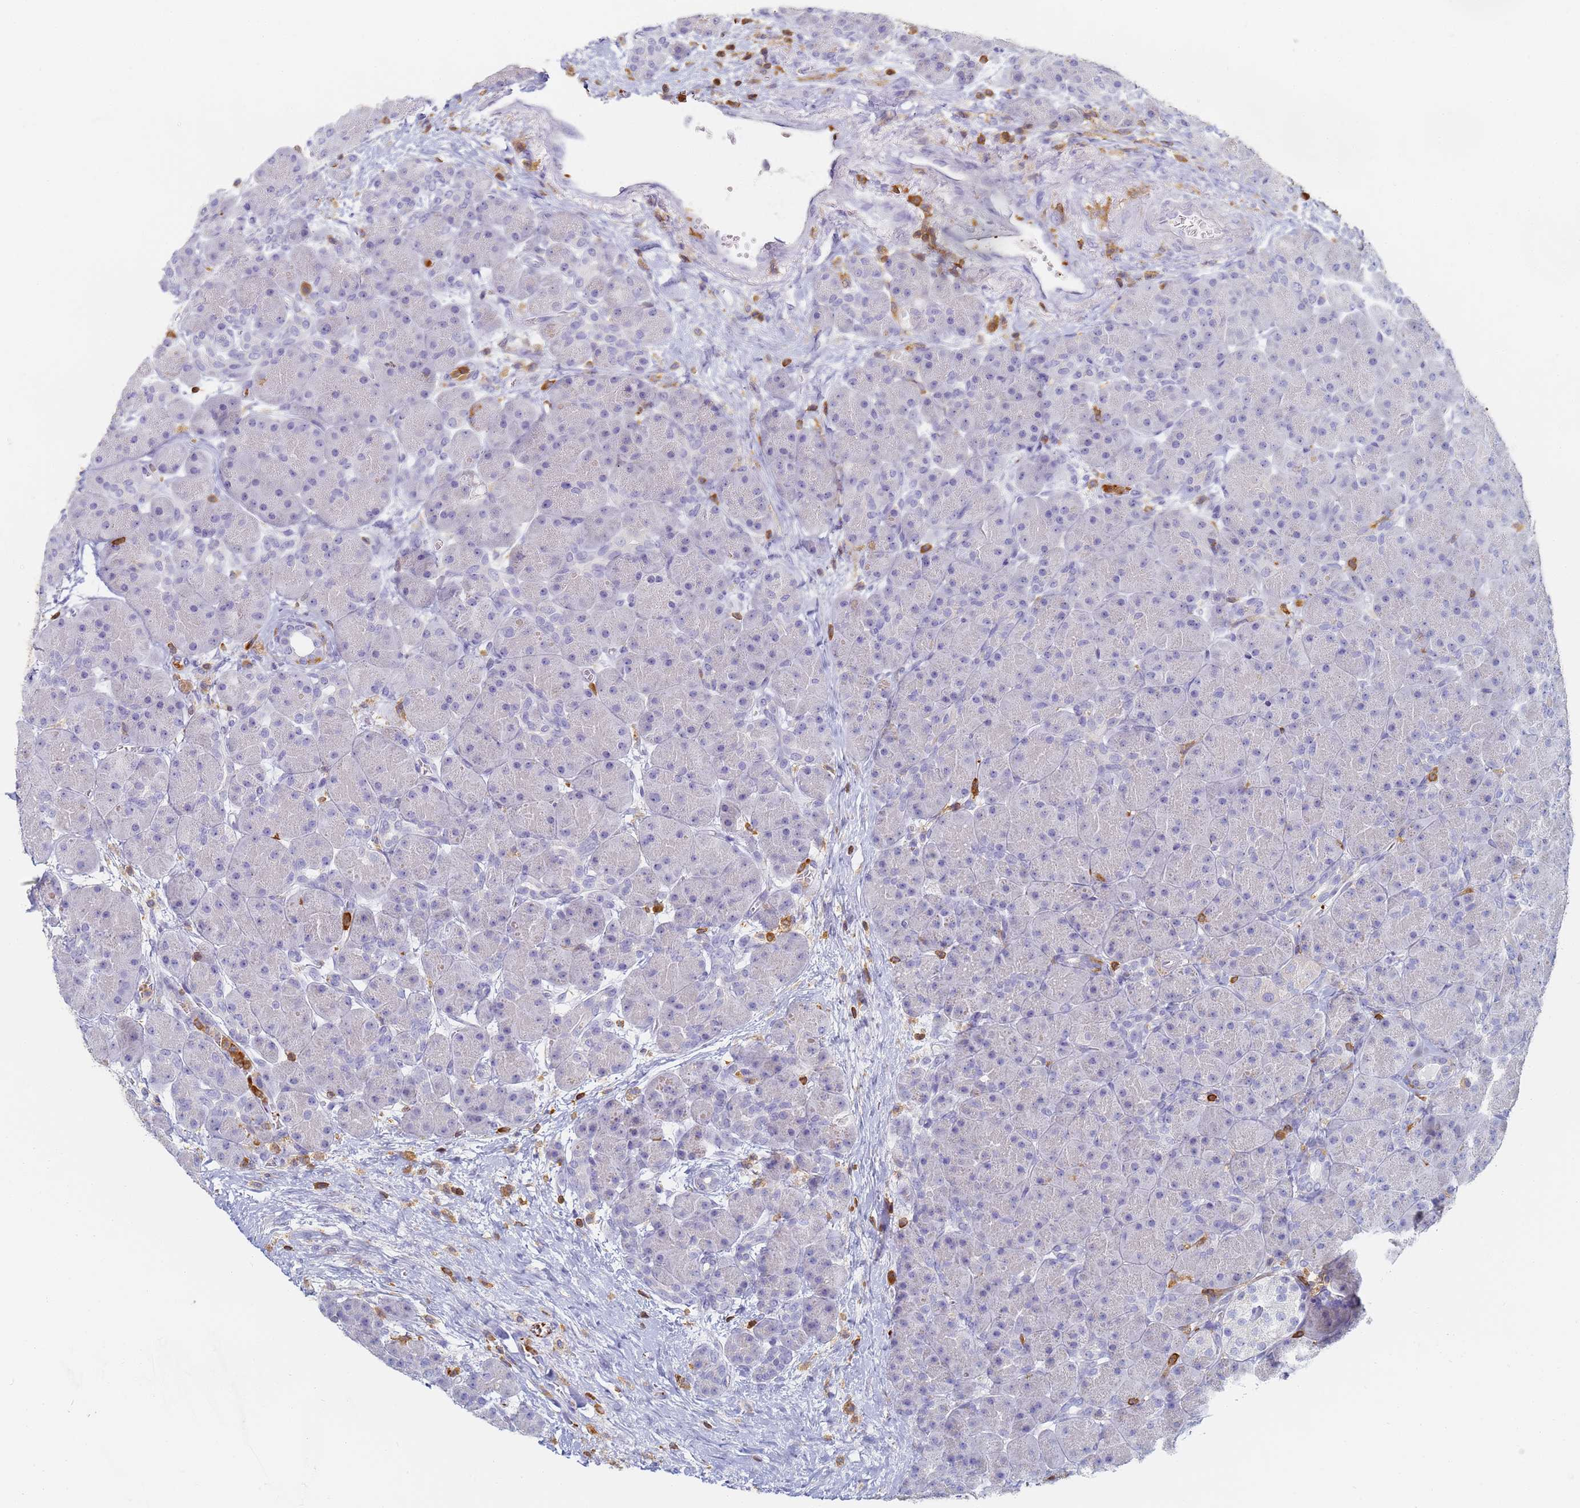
{"staining": {"intensity": "negative", "quantity": "none", "location": "none"}, "tissue": "pancreas", "cell_type": "Exocrine glandular cells", "image_type": "normal", "snomed": [{"axis": "morphology", "description": "Normal tissue, NOS"}, {"axis": "topography", "description": "Pancreas"}], "caption": "Human pancreas stained for a protein using immunohistochemistry demonstrates no expression in exocrine glandular cells.", "gene": "BIN2", "patient": {"sex": "male", "age": 66}}